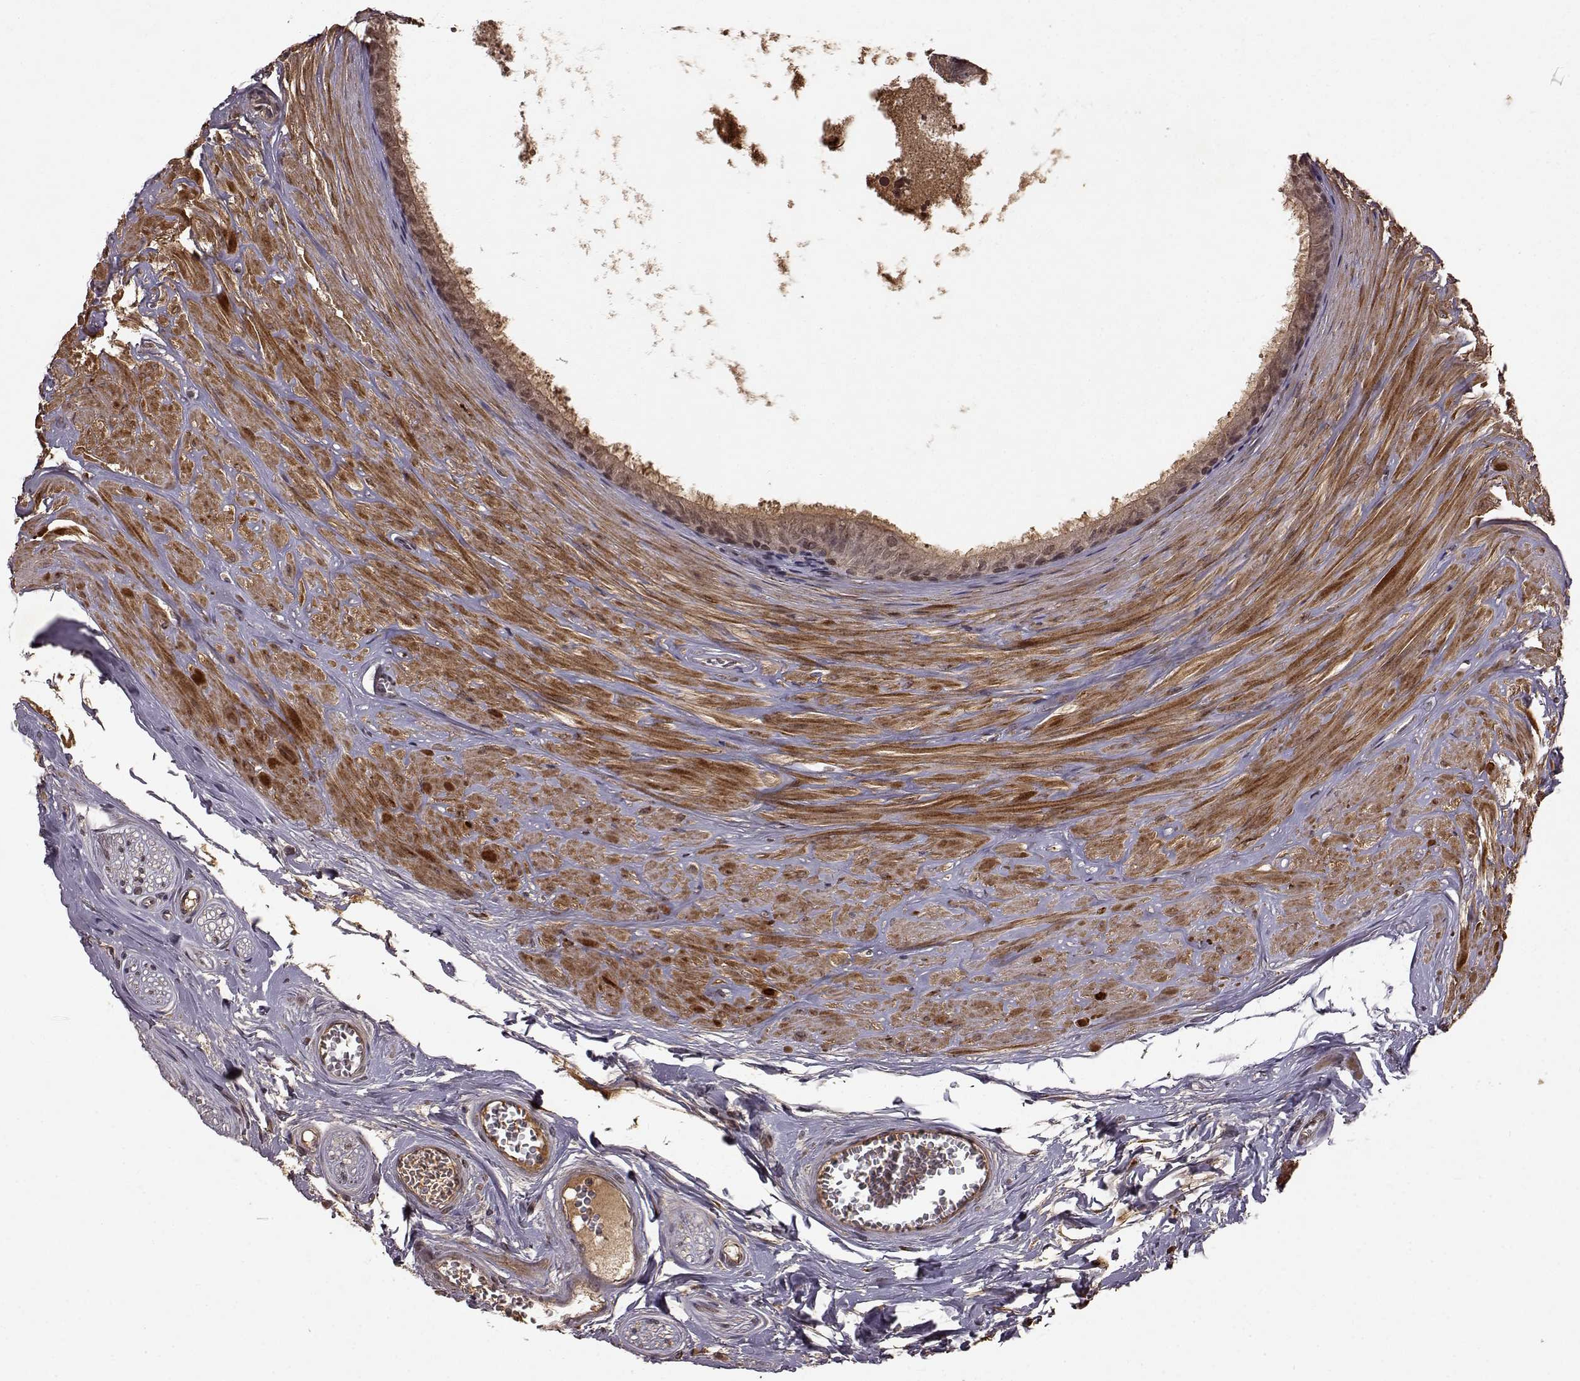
{"staining": {"intensity": "moderate", "quantity": ">75%", "location": "cytoplasmic/membranous"}, "tissue": "epididymis", "cell_type": "Glandular cells", "image_type": "normal", "snomed": [{"axis": "morphology", "description": "Normal tissue, NOS"}, {"axis": "topography", "description": "Epididymis"}], "caption": "Glandular cells display medium levels of moderate cytoplasmic/membranous staining in approximately >75% of cells in benign epididymis.", "gene": "FSTL1", "patient": {"sex": "male", "age": 37}}